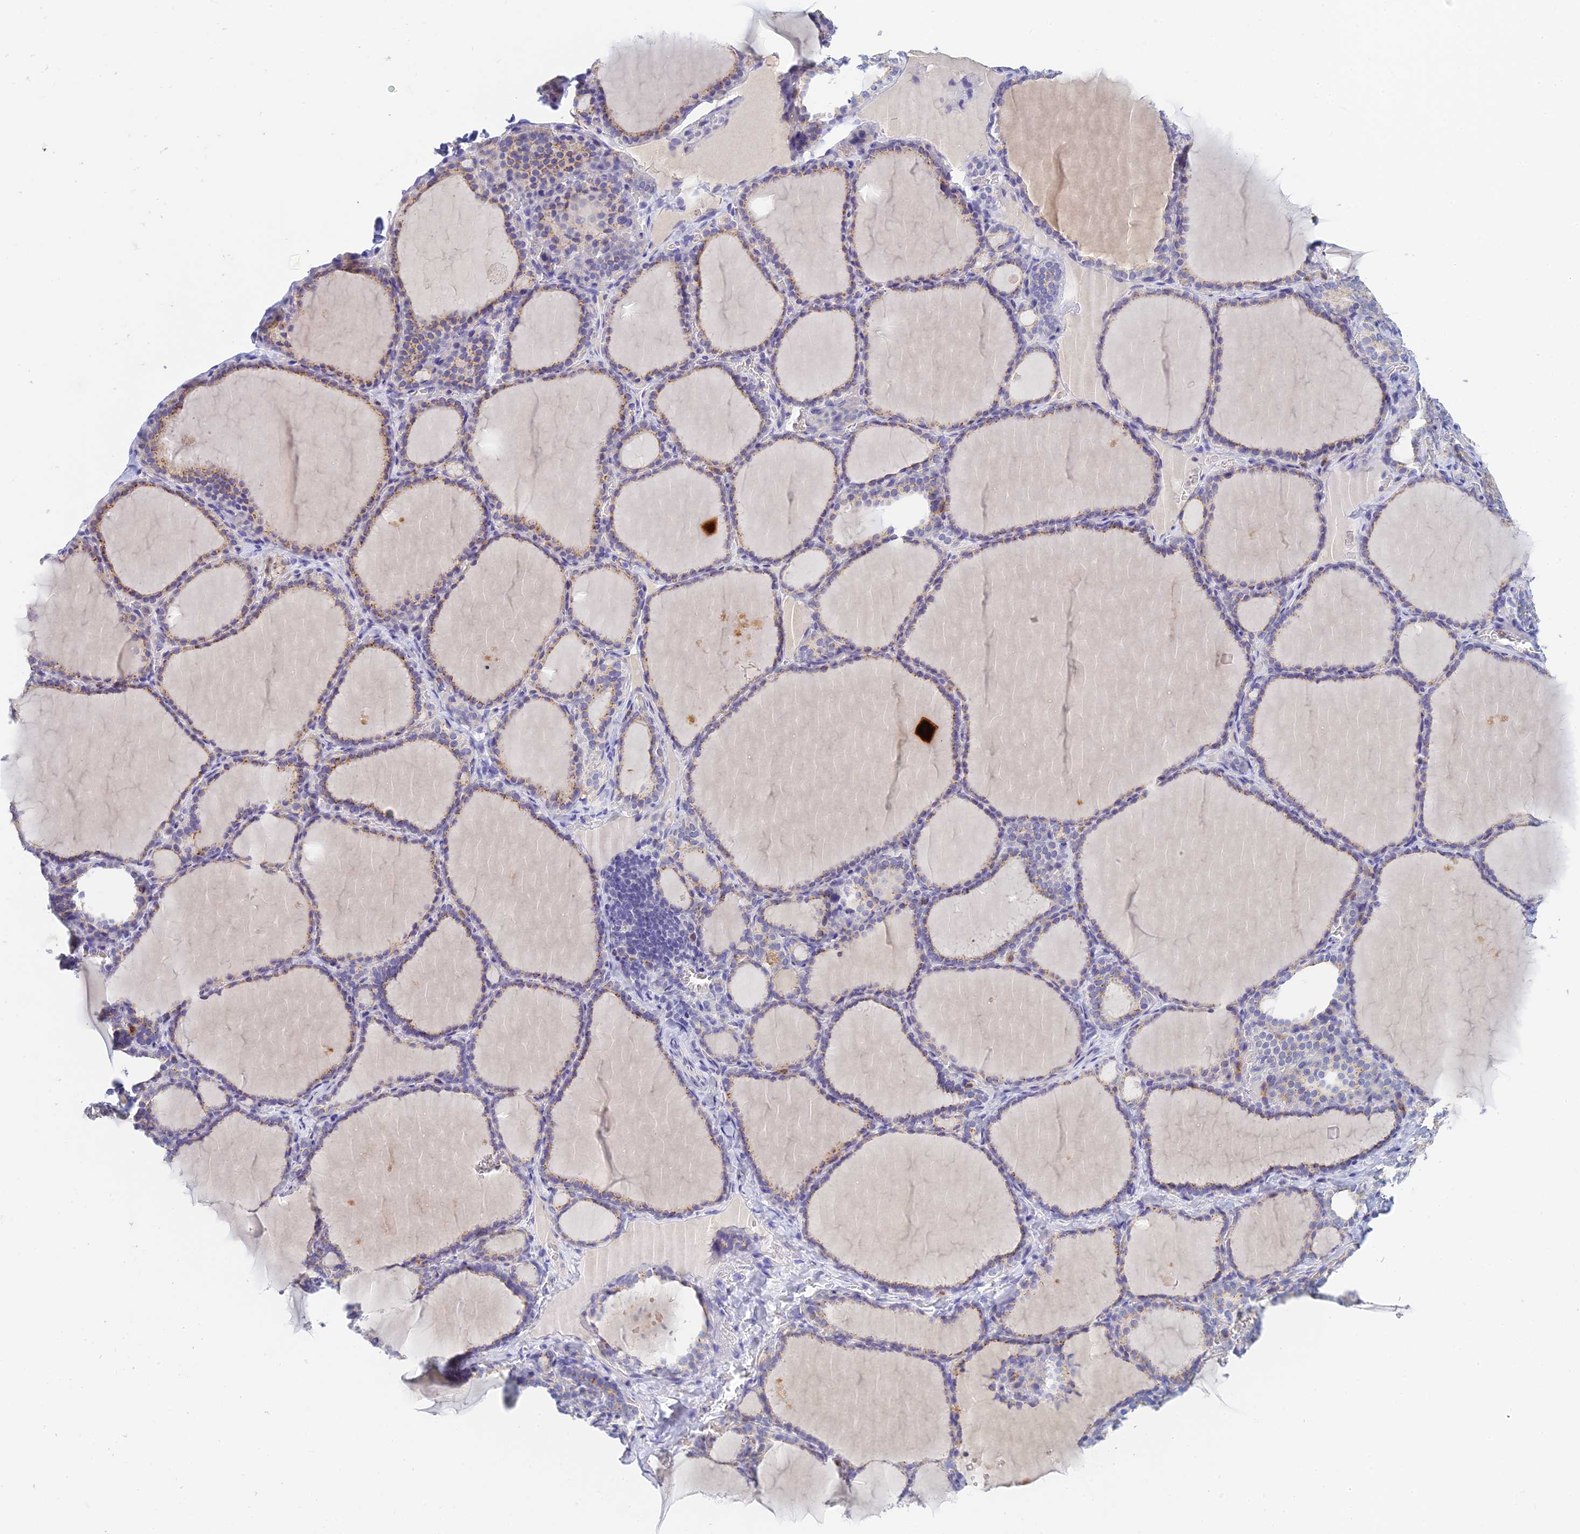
{"staining": {"intensity": "weak", "quantity": "25%-75%", "location": "cytoplasmic/membranous"}, "tissue": "thyroid gland", "cell_type": "Glandular cells", "image_type": "normal", "snomed": [{"axis": "morphology", "description": "Normal tissue, NOS"}, {"axis": "topography", "description": "Thyroid gland"}], "caption": "Weak cytoplasmic/membranous expression is seen in about 25%-75% of glandular cells in unremarkable thyroid gland.", "gene": "INTS13", "patient": {"sex": "female", "age": 39}}